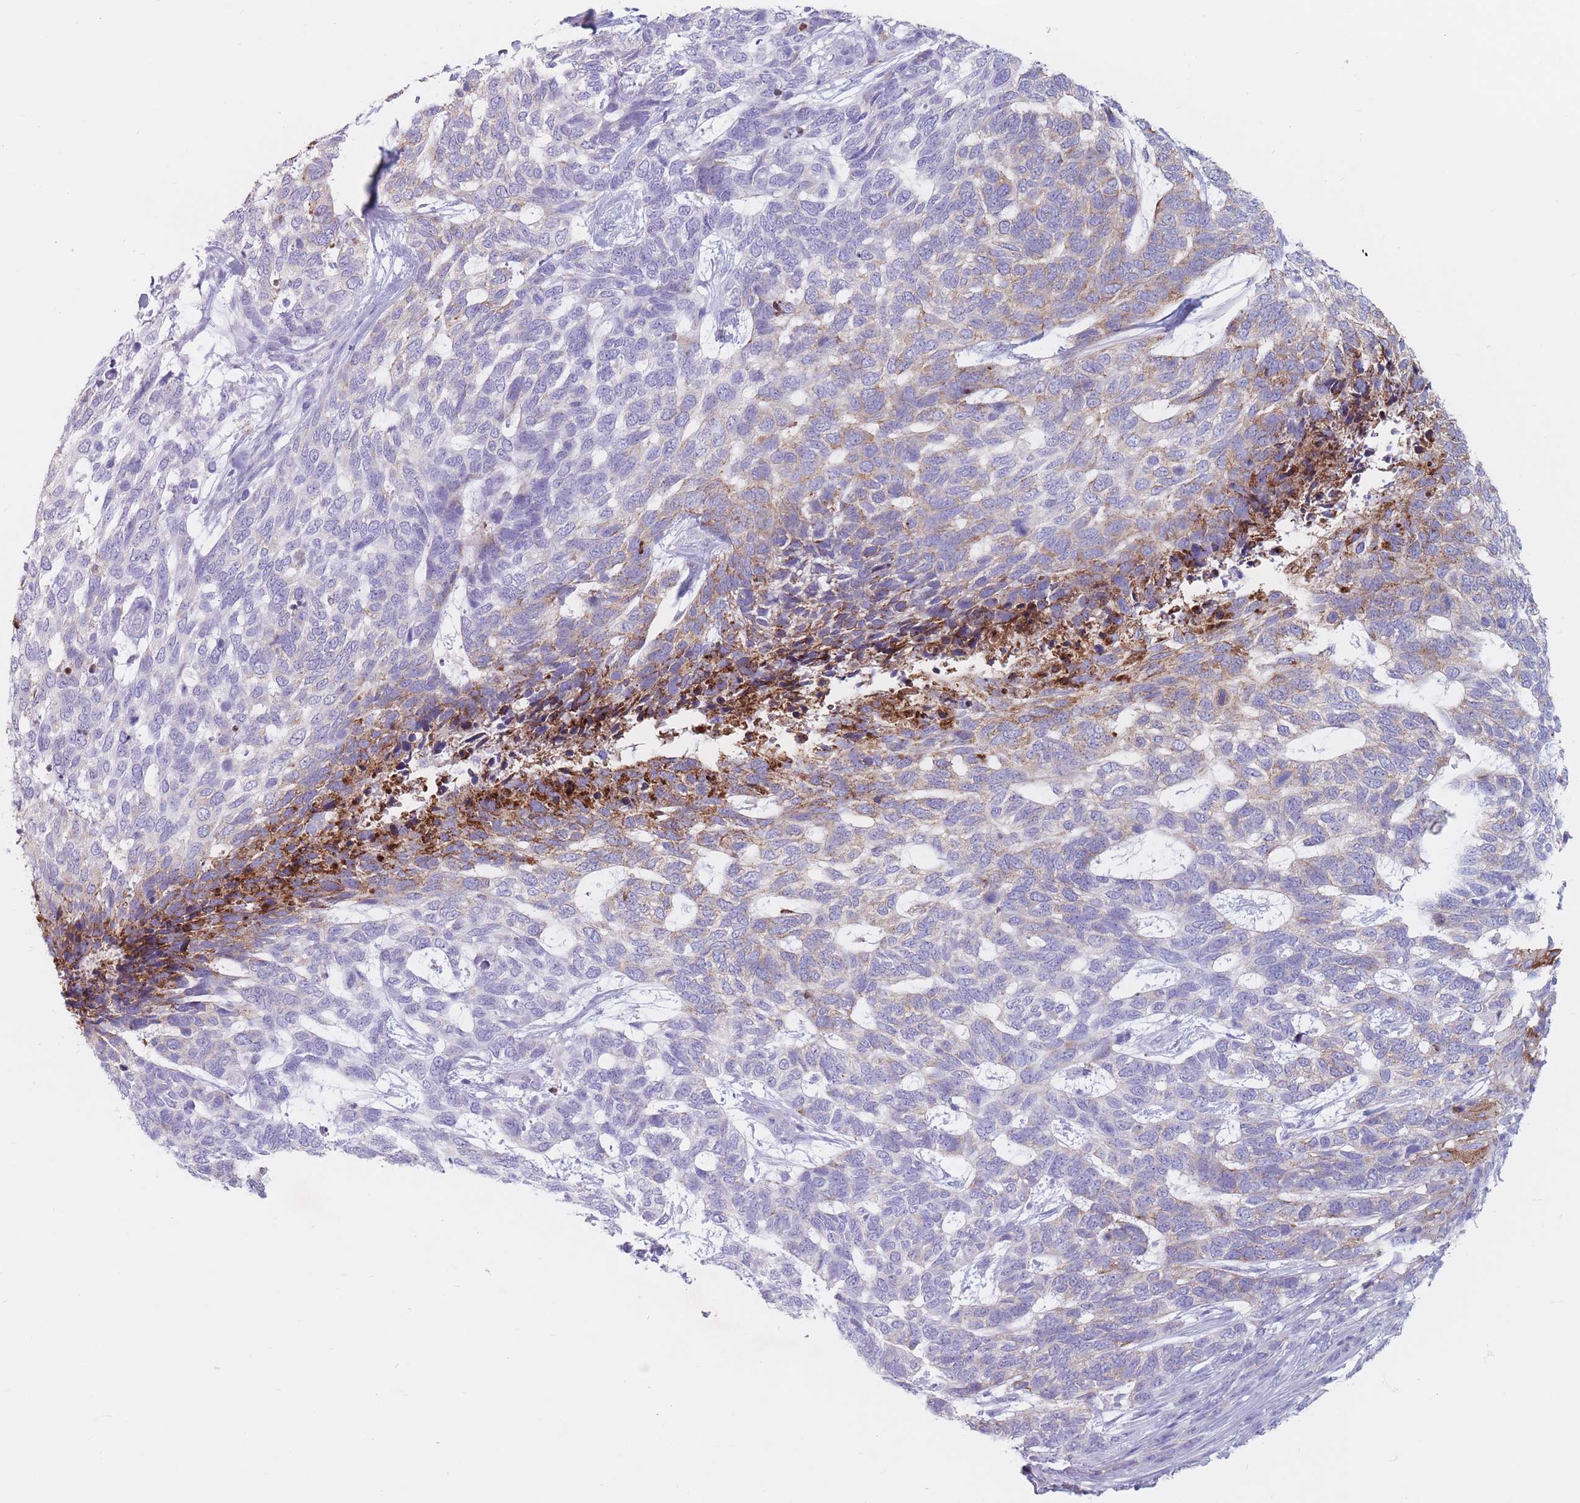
{"staining": {"intensity": "weak", "quantity": "<25%", "location": "cytoplasmic/membranous"}, "tissue": "skin cancer", "cell_type": "Tumor cells", "image_type": "cancer", "snomed": [{"axis": "morphology", "description": "Basal cell carcinoma"}, {"axis": "topography", "description": "Skin"}], "caption": "There is no significant positivity in tumor cells of skin cancer. The staining is performed using DAB (3,3'-diaminobenzidine) brown chromogen with nuclei counter-stained in using hematoxylin.", "gene": "ST3GAL5", "patient": {"sex": "female", "age": 65}}